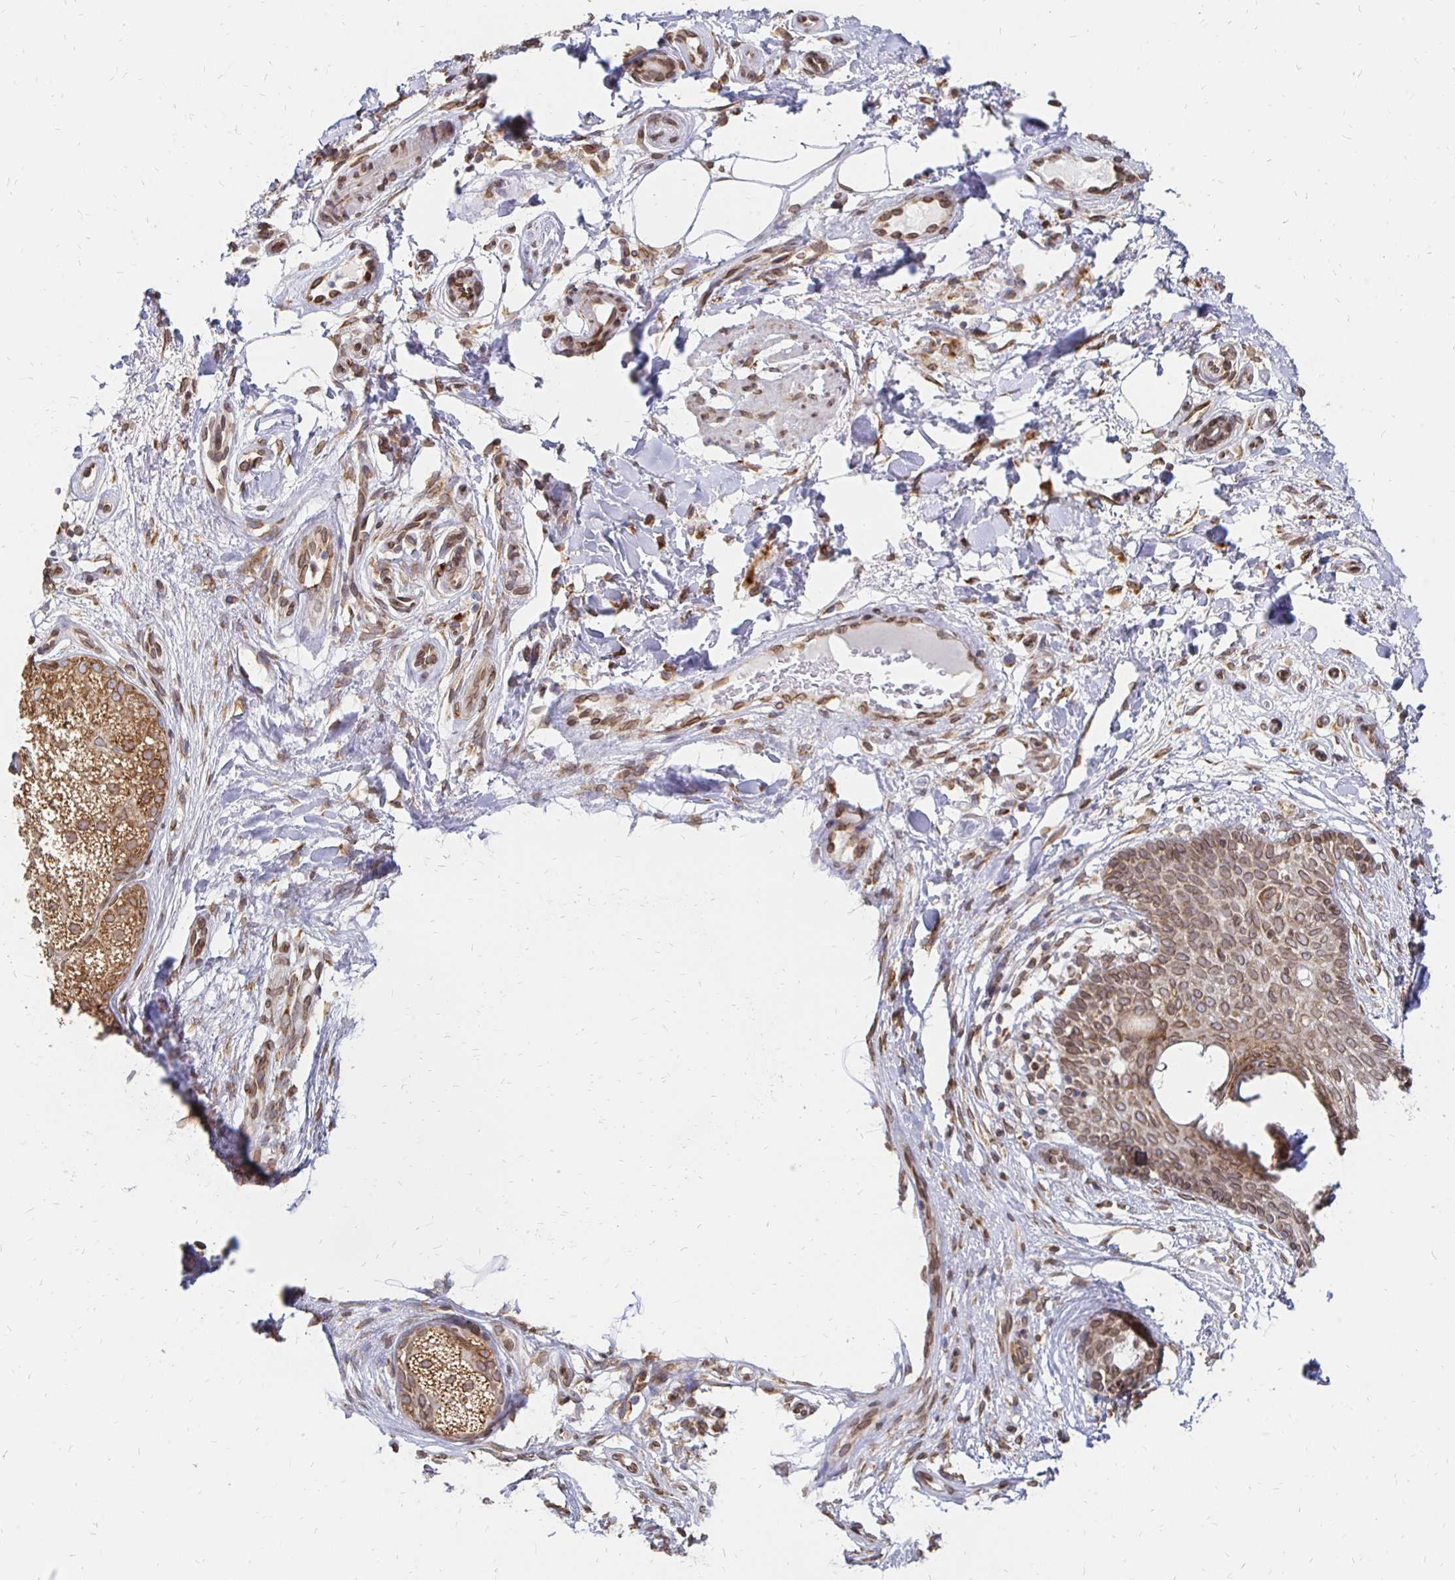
{"staining": {"intensity": "moderate", "quantity": ">75%", "location": "cytoplasmic/membranous,nuclear"}, "tissue": "skin cancer", "cell_type": "Tumor cells", "image_type": "cancer", "snomed": [{"axis": "morphology", "description": "Basal cell carcinoma"}, {"axis": "topography", "description": "Skin"}], "caption": "Immunohistochemistry micrograph of neoplastic tissue: basal cell carcinoma (skin) stained using immunohistochemistry exhibits medium levels of moderate protein expression localized specifically in the cytoplasmic/membranous and nuclear of tumor cells, appearing as a cytoplasmic/membranous and nuclear brown color.", "gene": "PELI3", "patient": {"sex": "male", "age": 89}}